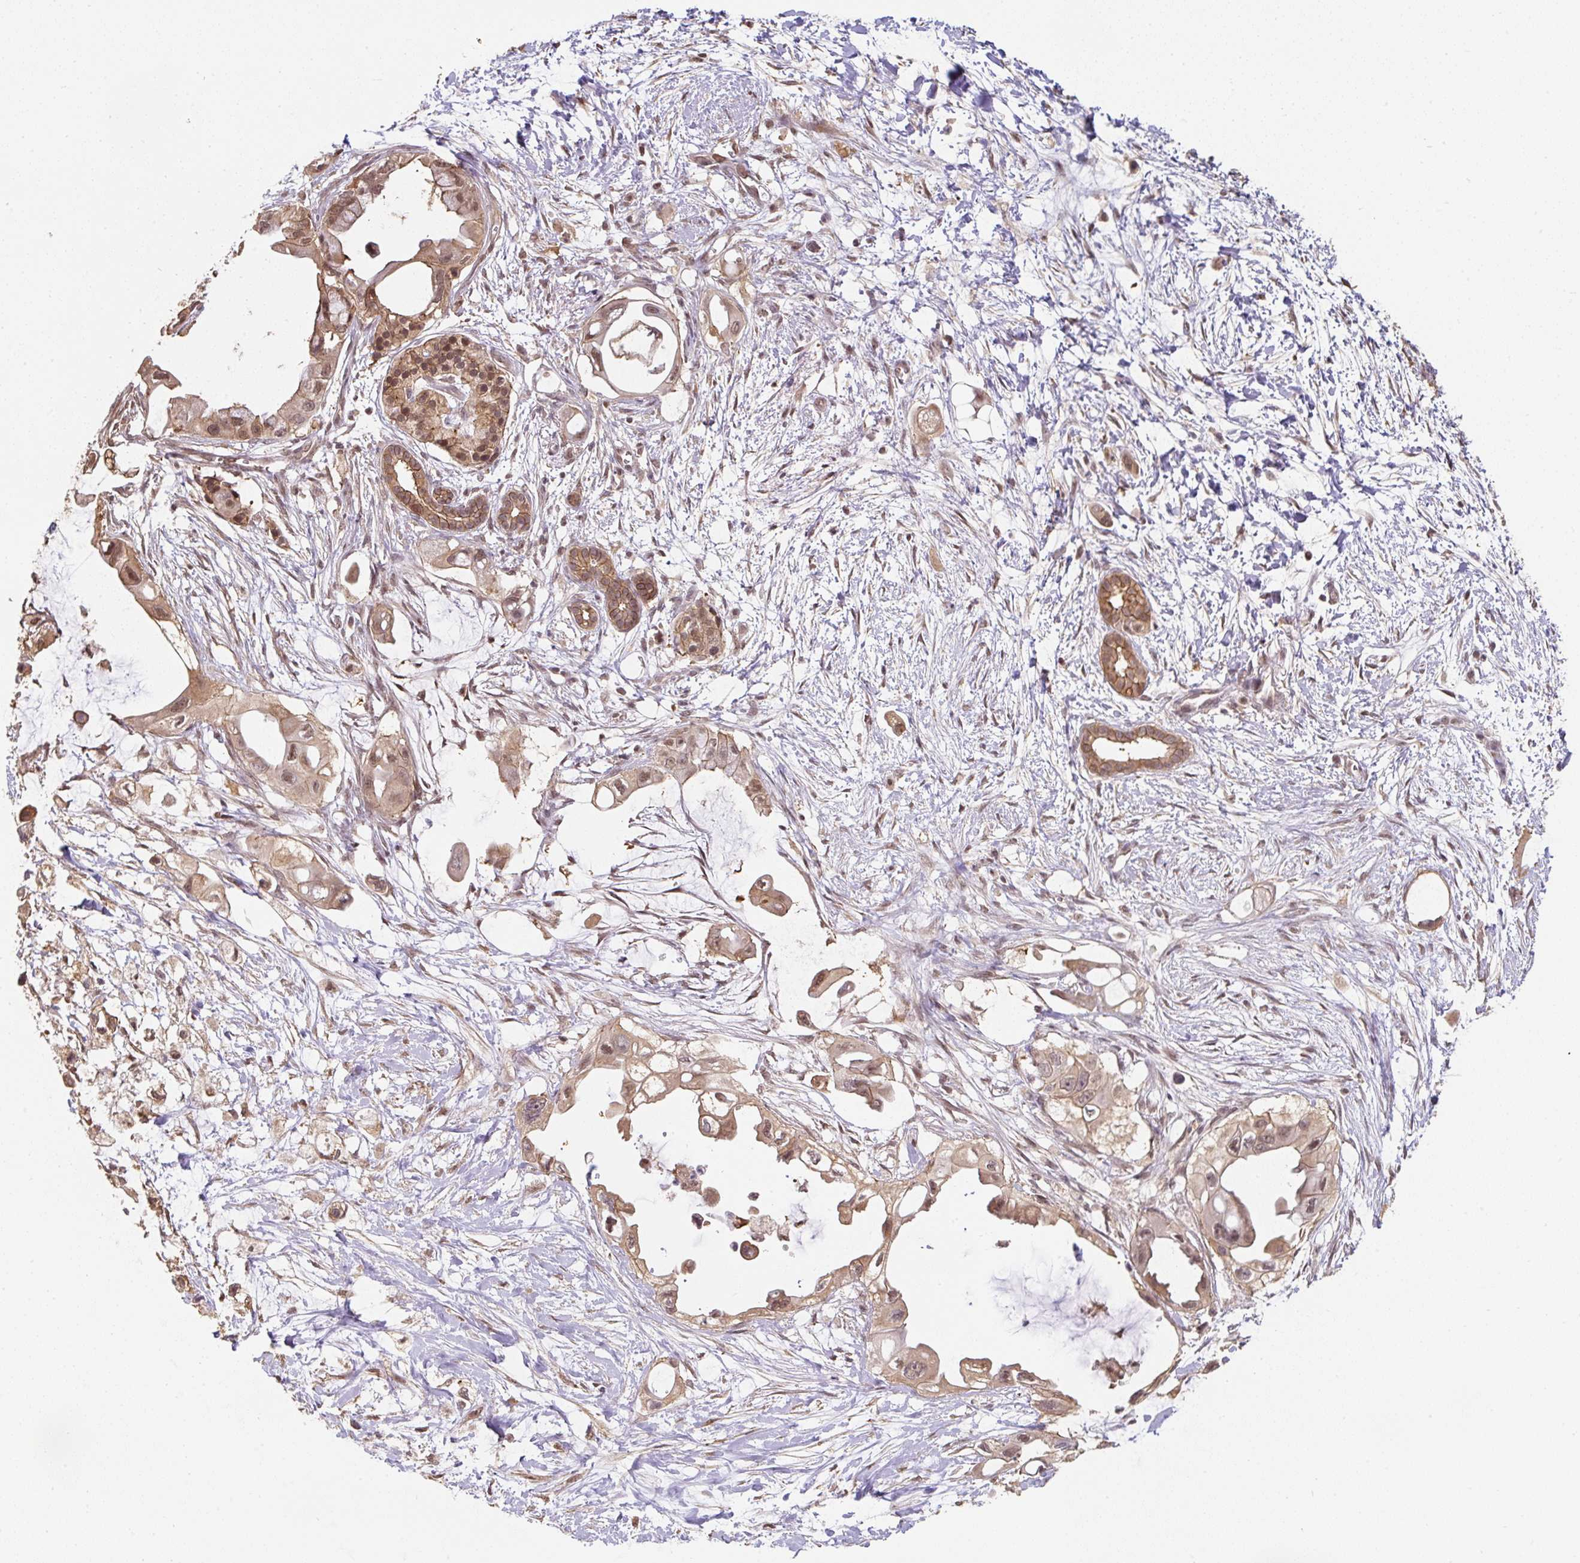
{"staining": {"intensity": "moderate", "quantity": ">75%", "location": "cytoplasmic/membranous,nuclear"}, "tissue": "pancreatic cancer", "cell_type": "Tumor cells", "image_type": "cancer", "snomed": [{"axis": "morphology", "description": "Adenocarcinoma, NOS"}, {"axis": "topography", "description": "Pancreas"}], "caption": "Tumor cells show moderate cytoplasmic/membranous and nuclear staining in about >75% of cells in adenocarcinoma (pancreatic).", "gene": "ST13", "patient": {"sex": "male", "age": 61}}